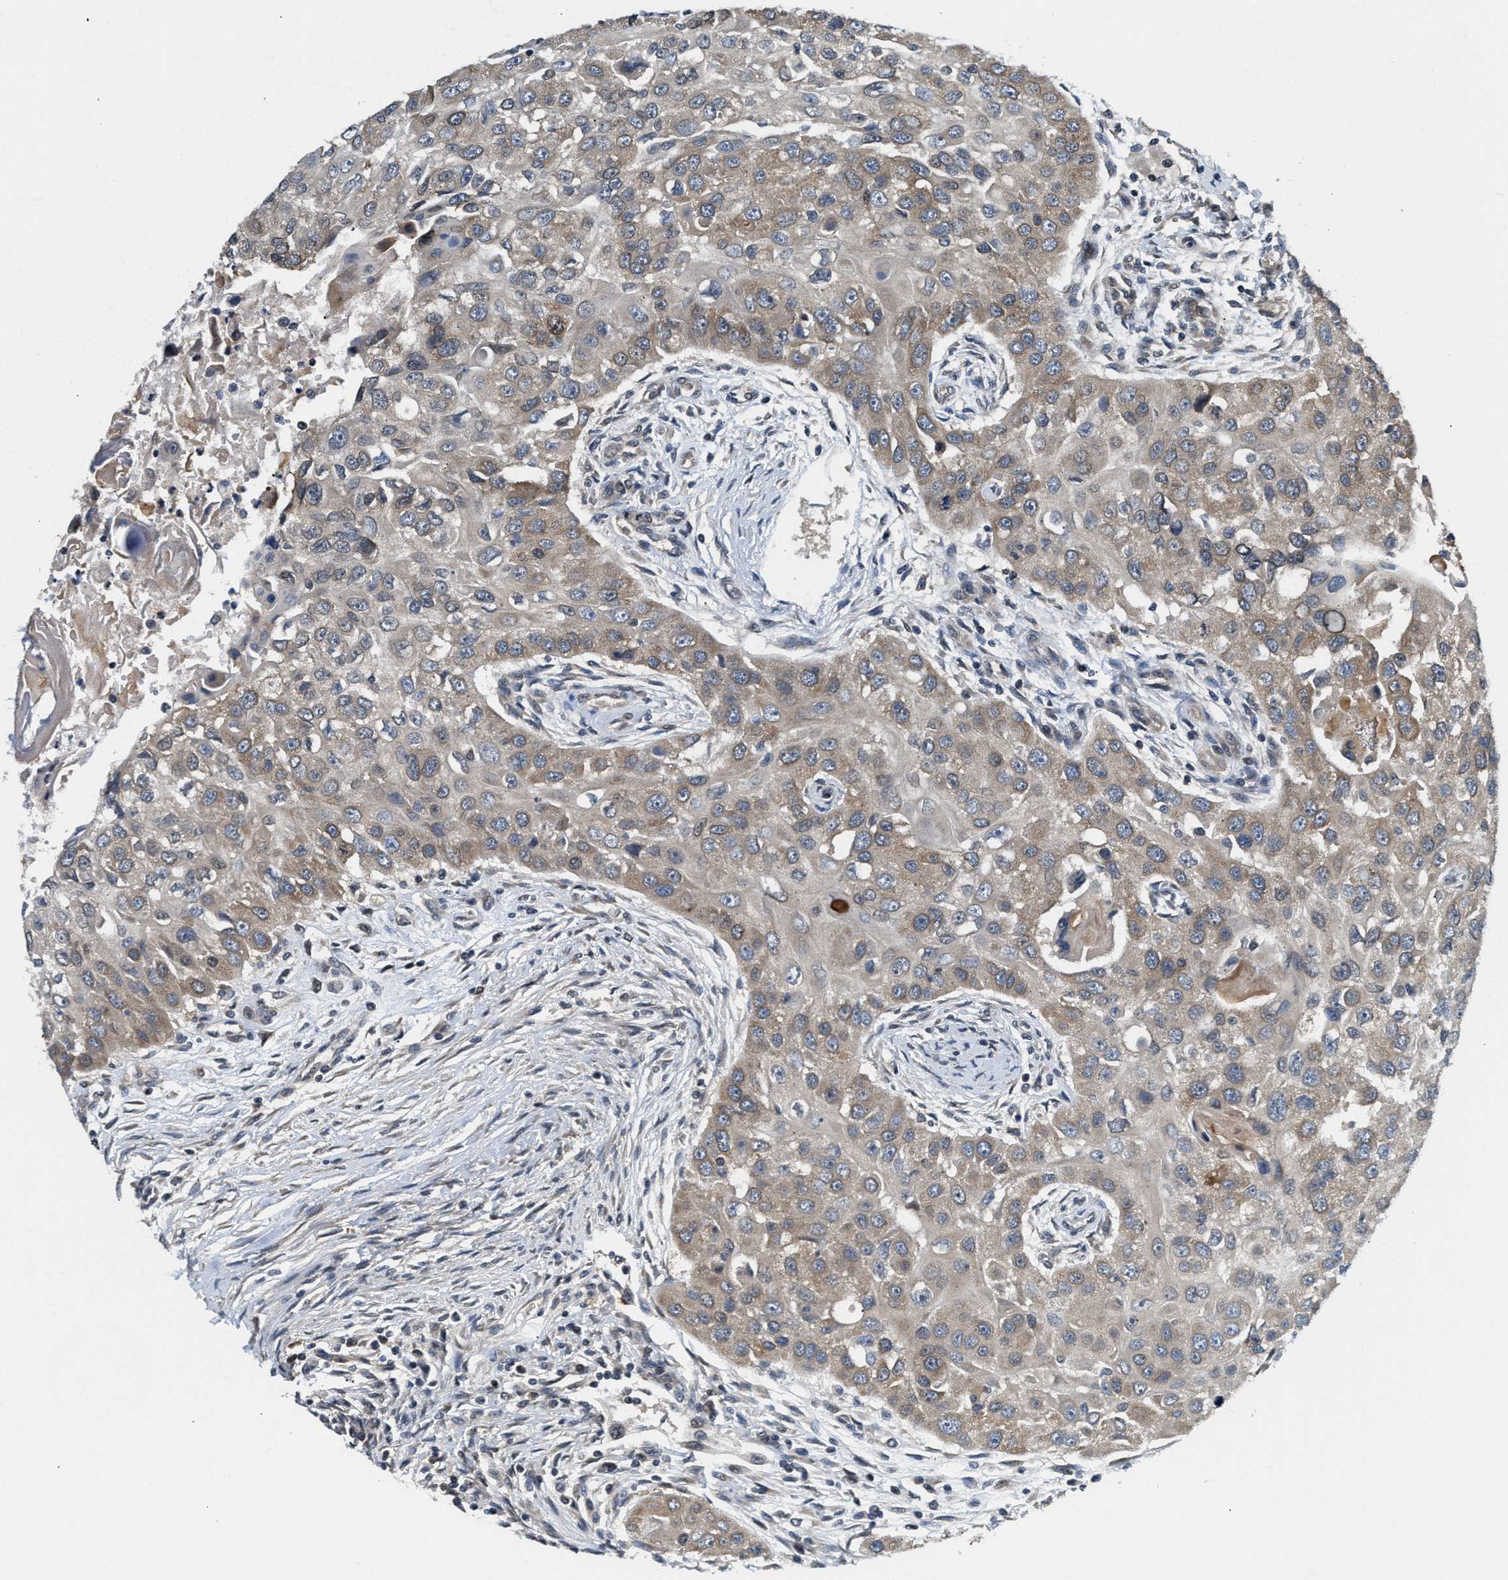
{"staining": {"intensity": "moderate", "quantity": ">75%", "location": "cytoplasmic/membranous"}, "tissue": "head and neck cancer", "cell_type": "Tumor cells", "image_type": "cancer", "snomed": [{"axis": "morphology", "description": "Normal tissue, NOS"}, {"axis": "morphology", "description": "Squamous cell carcinoma, NOS"}, {"axis": "topography", "description": "Skeletal muscle"}, {"axis": "topography", "description": "Head-Neck"}], "caption": "Protein staining of head and neck cancer (squamous cell carcinoma) tissue demonstrates moderate cytoplasmic/membranous positivity in about >75% of tumor cells.", "gene": "RAB29", "patient": {"sex": "male", "age": 51}}